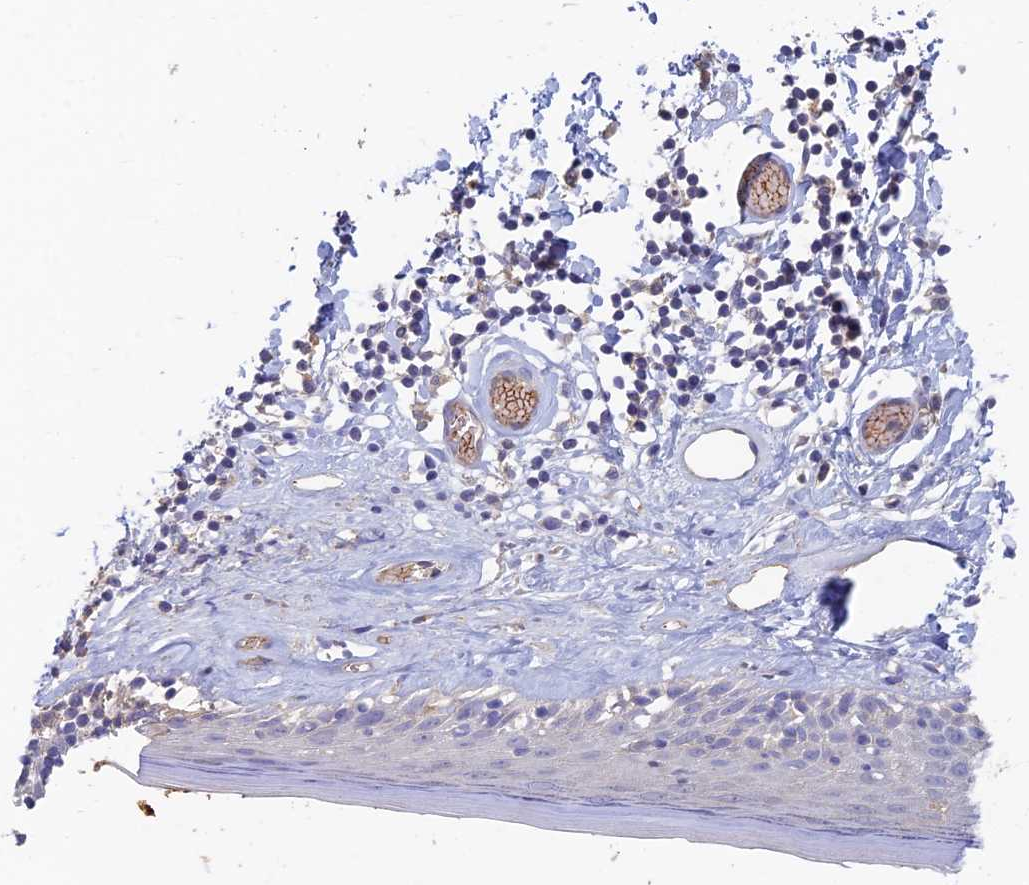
{"staining": {"intensity": "negative", "quantity": "none", "location": "none"}, "tissue": "skin", "cell_type": "Epidermal cells", "image_type": "normal", "snomed": [{"axis": "morphology", "description": "Normal tissue, NOS"}, {"axis": "topography", "description": "Adipose tissue"}, {"axis": "topography", "description": "Vascular tissue"}, {"axis": "topography", "description": "Vulva"}, {"axis": "topography", "description": "Peripheral nerve tissue"}], "caption": "A photomicrograph of skin stained for a protein reveals no brown staining in epidermal cells. Brightfield microscopy of immunohistochemistry (IHC) stained with DAB (brown) and hematoxylin (blue), captured at high magnification.", "gene": "ARRDC1", "patient": {"sex": "female", "age": 86}}